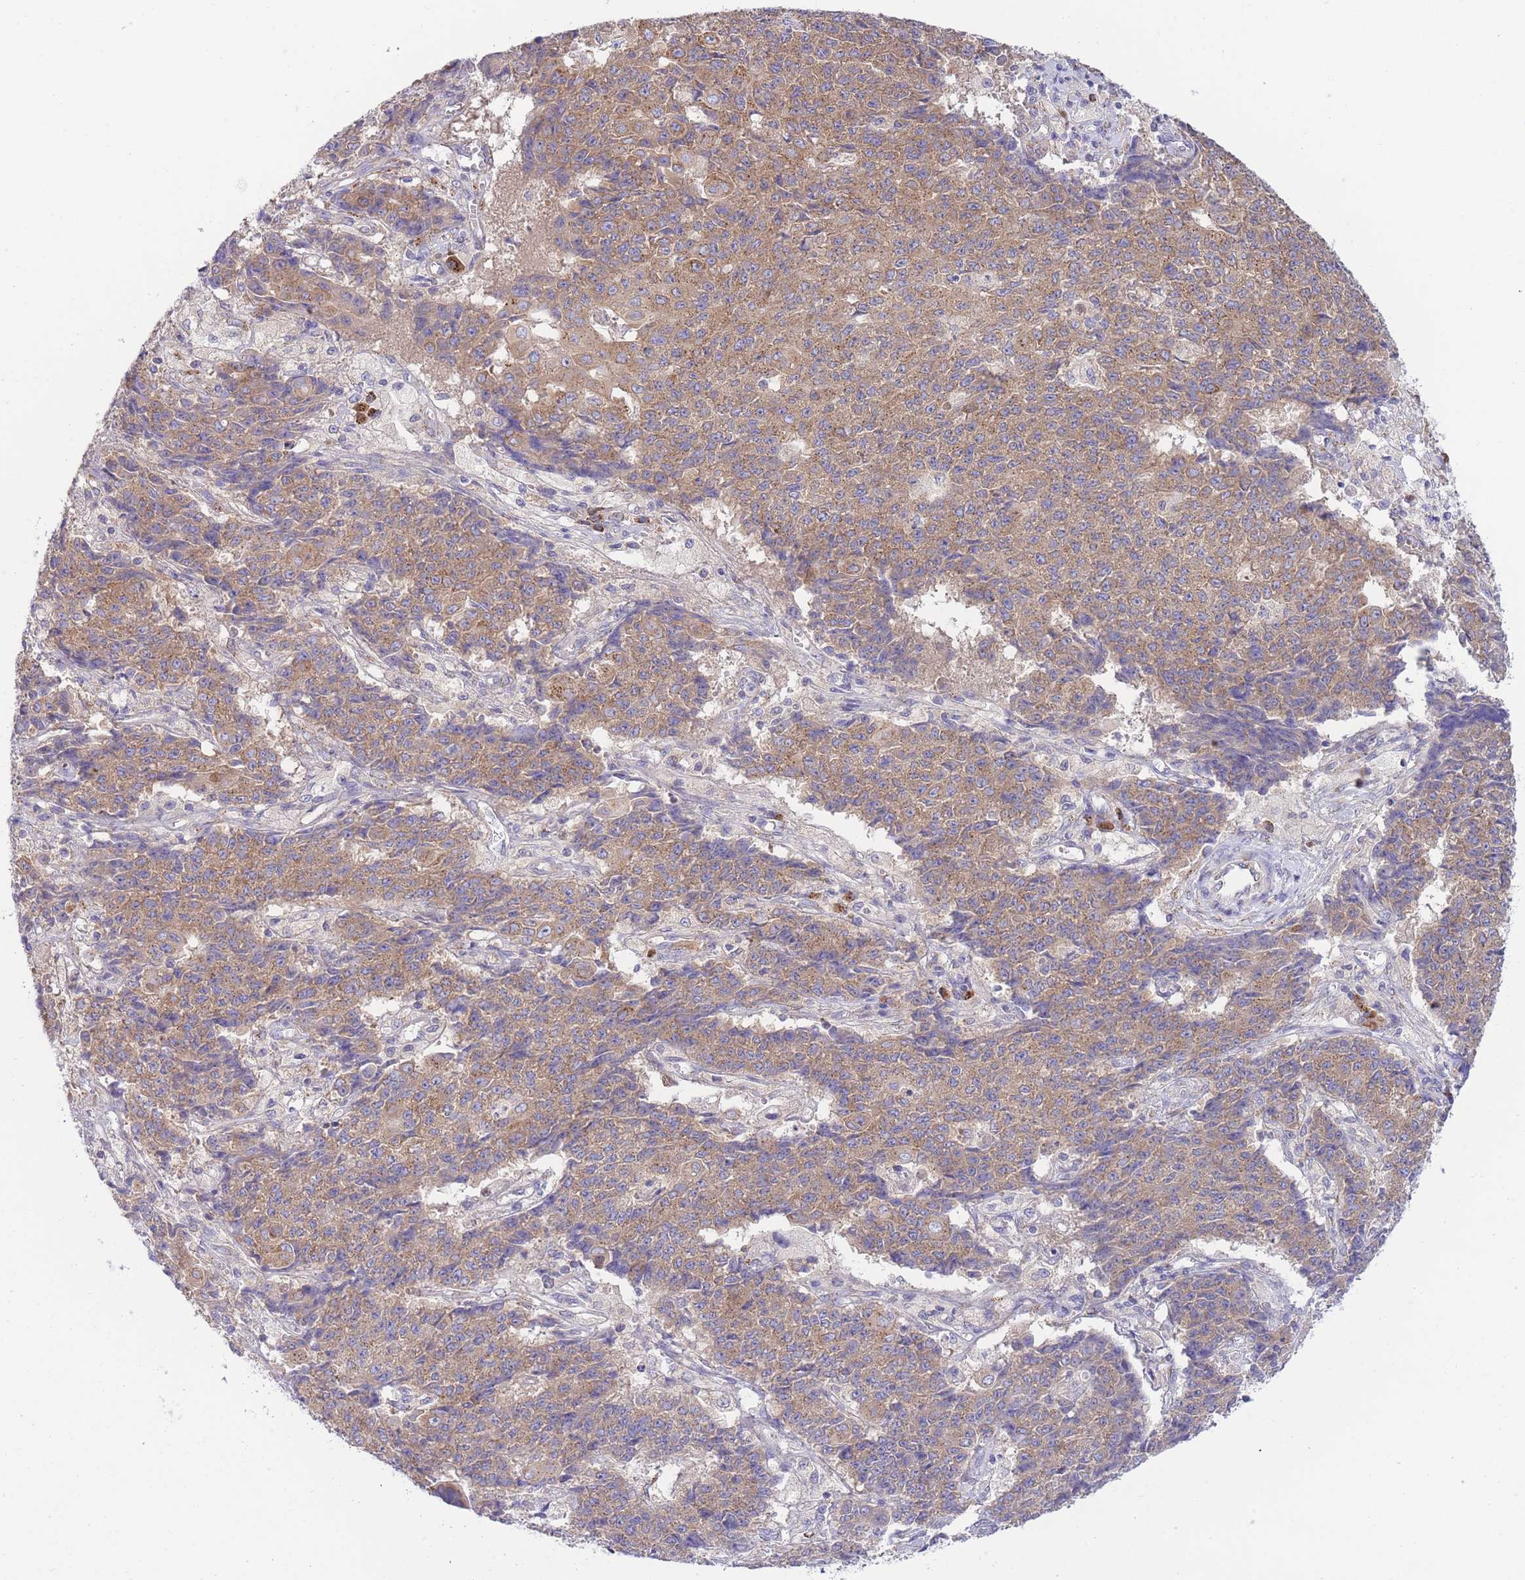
{"staining": {"intensity": "moderate", "quantity": ">75%", "location": "cytoplasmic/membranous"}, "tissue": "ovarian cancer", "cell_type": "Tumor cells", "image_type": "cancer", "snomed": [{"axis": "morphology", "description": "Carcinoma, endometroid"}, {"axis": "topography", "description": "Ovary"}], "caption": "This is an image of IHC staining of endometroid carcinoma (ovarian), which shows moderate expression in the cytoplasmic/membranous of tumor cells.", "gene": "COPG2", "patient": {"sex": "female", "age": 42}}